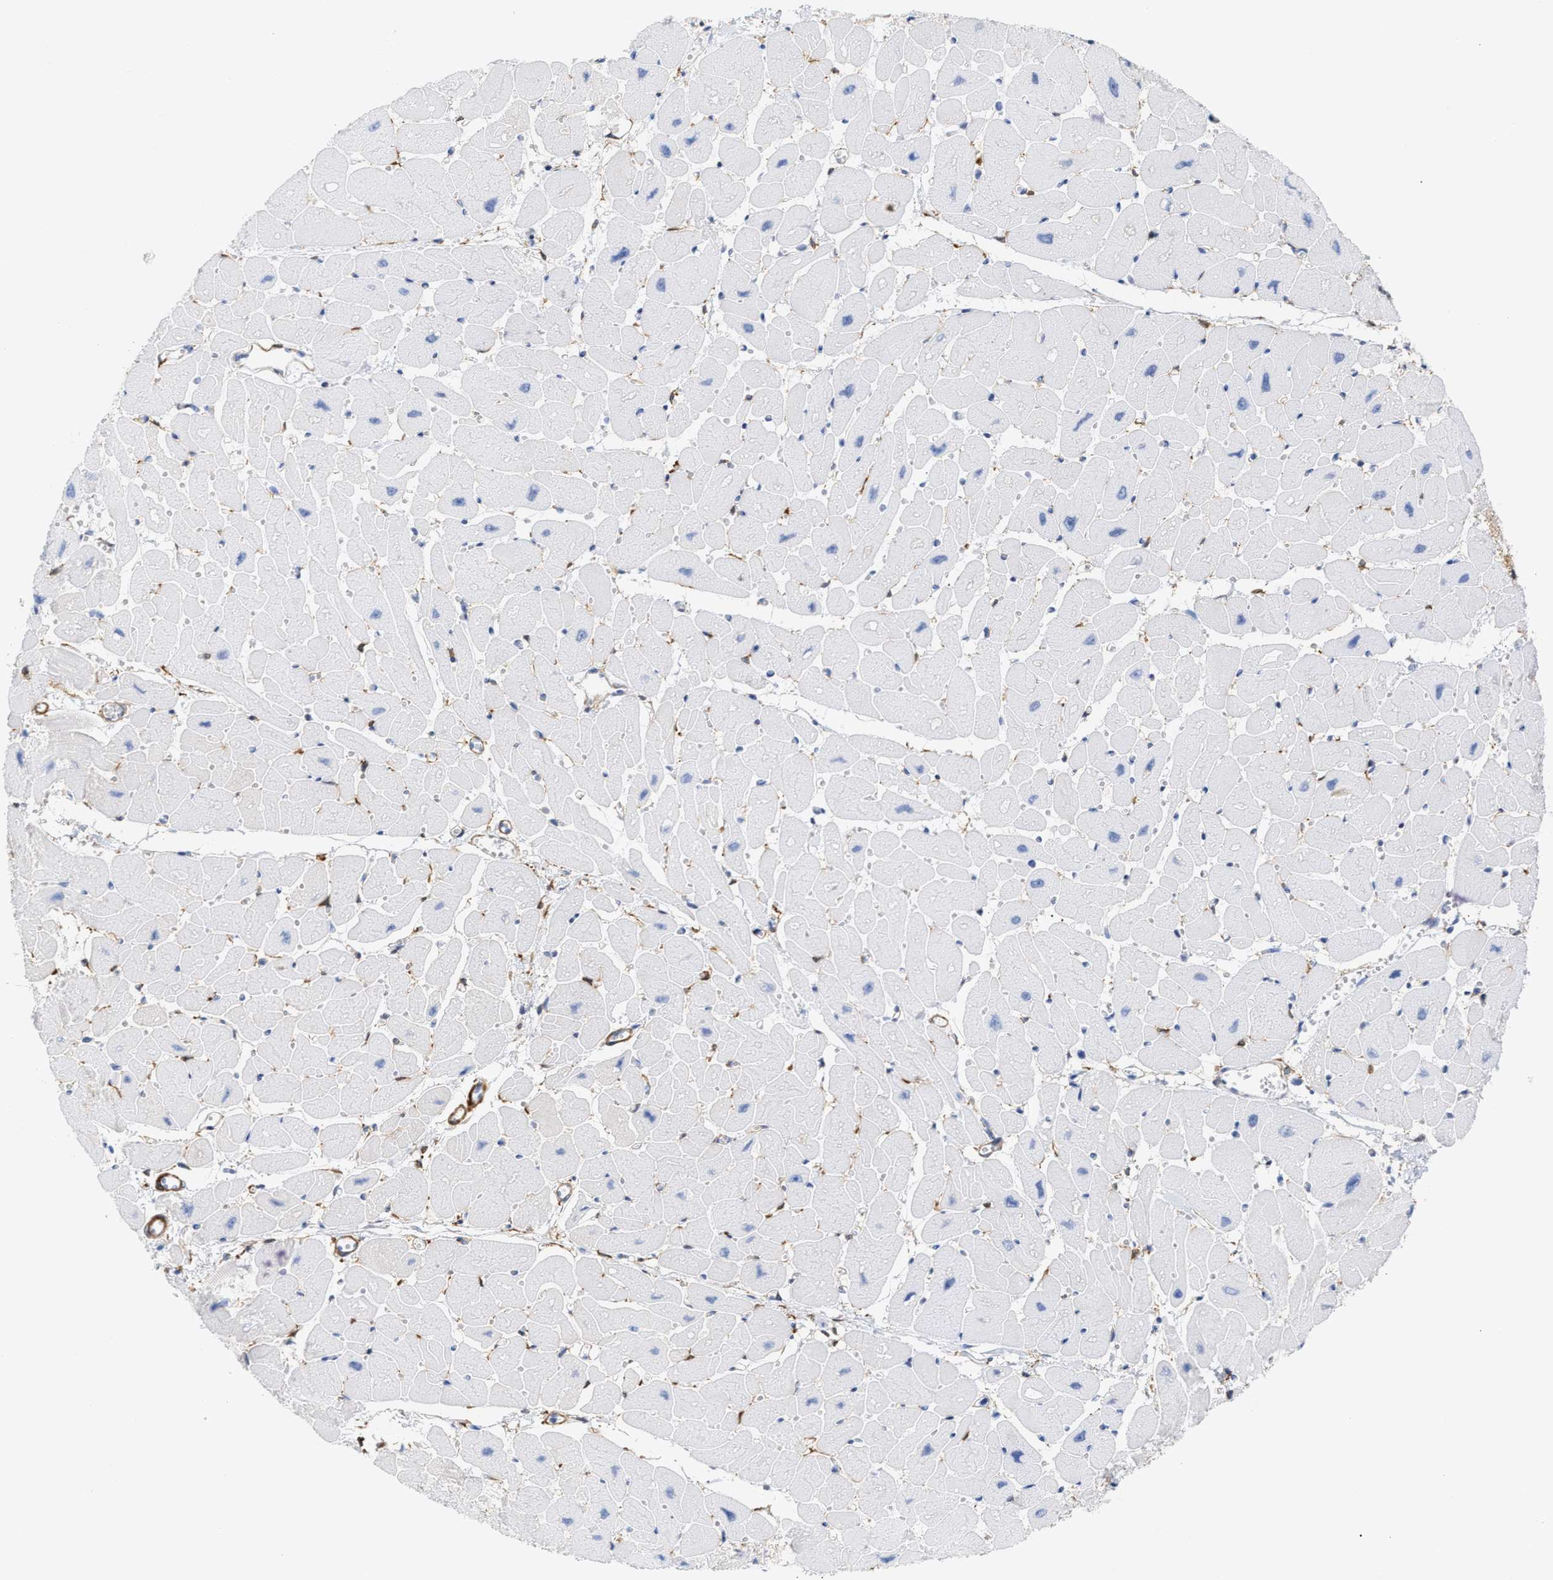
{"staining": {"intensity": "moderate", "quantity": "<25%", "location": "cytoplasmic/membranous"}, "tissue": "heart muscle", "cell_type": "Cardiomyocytes", "image_type": "normal", "snomed": [{"axis": "morphology", "description": "Normal tissue, NOS"}, {"axis": "topography", "description": "Heart"}], "caption": "Normal heart muscle was stained to show a protein in brown. There is low levels of moderate cytoplasmic/membranous expression in about <25% of cardiomyocytes. (Brightfield microscopy of DAB IHC at high magnification).", "gene": "AMPH", "patient": {"sex": "female", "age": 54}}